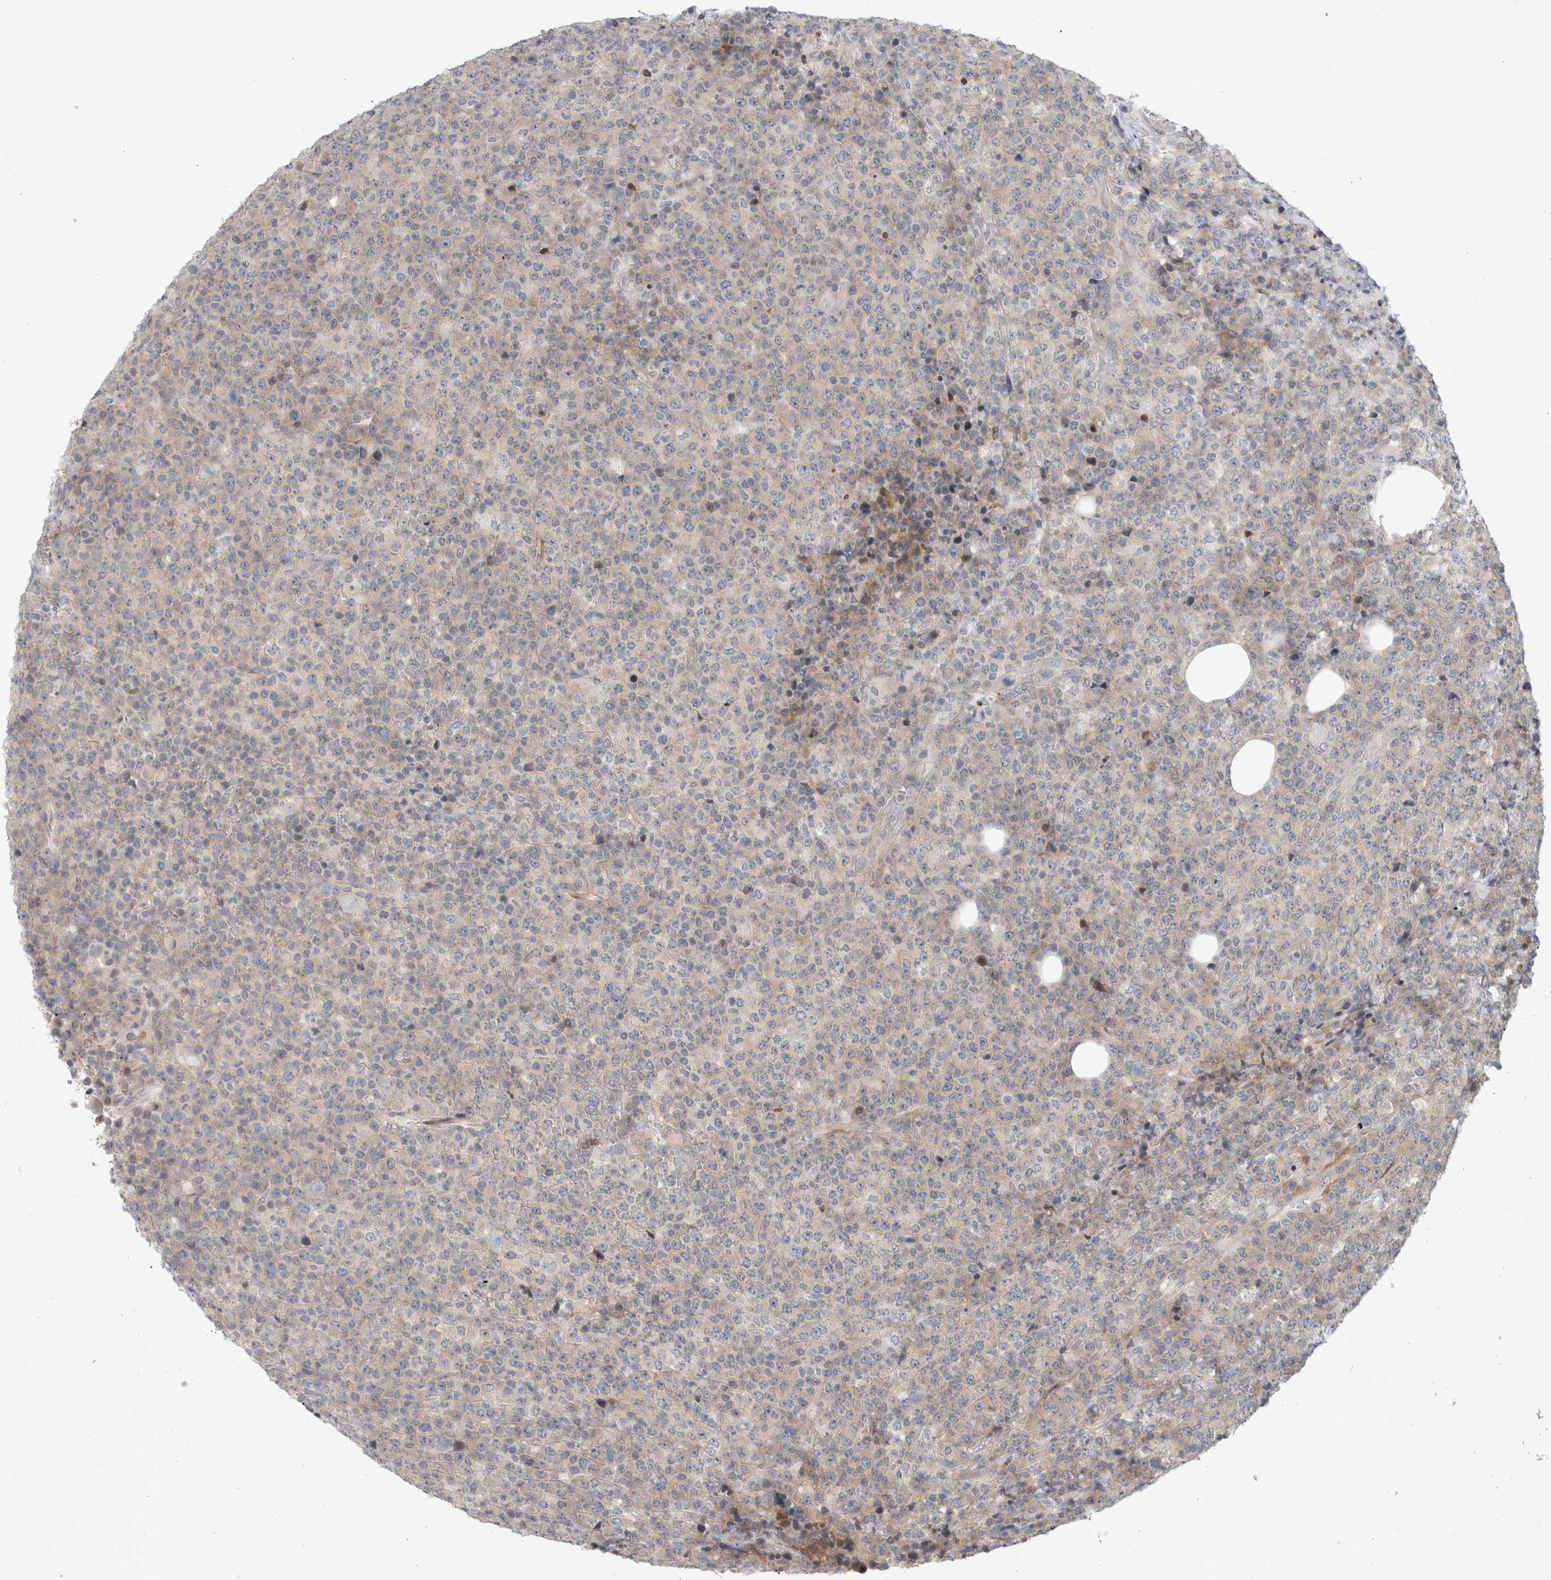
{"staining": {"intensity": "negative", "quantity": "none", "location": "none"}, "tissue": "lymphoma", "cell_type": "Tumor cells", "image_type": "cancer", "snomed": [{"axis": "morphology", "description": "Malignant lymphoma, non-Hodgkin's type, High grade"}, {"axis": "topography", "description": "Lymph node"}], "caption": "The IHC histopathology image has no significant positivity in tumor cells of malignant lymphoma, non-Hodgkin's type (high-grade) tissue.", "gene": "UTP25", "patient": {"sex": "male", "age": 13}}